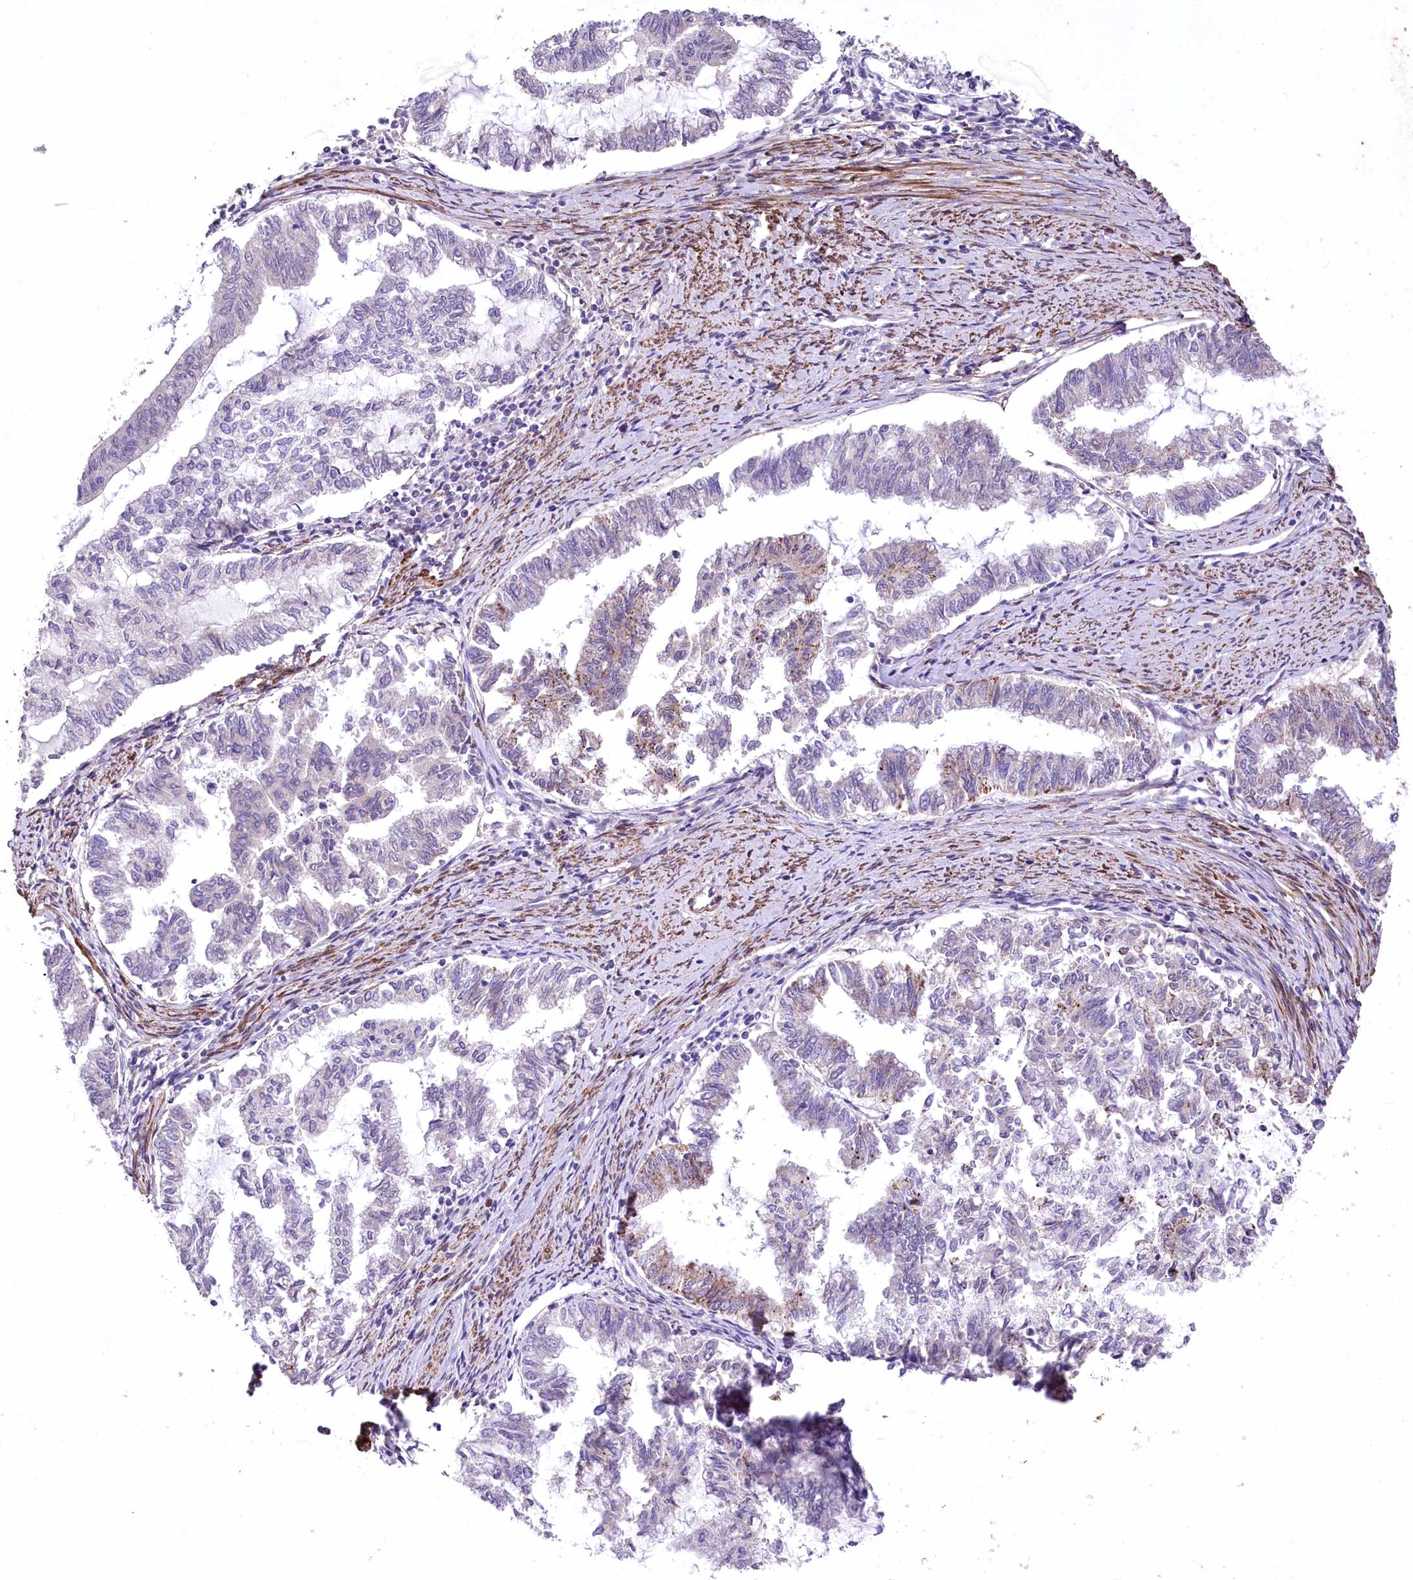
{"staining": {"intensity": "weak", "quantity": "<25%", "location": "cytoplasmic/membranous"}, "tissue": "endometrial cancer", "cell_type": "Tumor cells", "image_type": "cancer", "snomed": [{"axis": "morphology", "description": "Adenocarcinoma, NOS"}, {"axis": "topography", "description": "Endometrium"}], "caption": "Human endometrial cancer (adenocarcinoma) stained for a protein using immunohistochemistry displays no expression in tumor cells.", "gene": "RDH16", "patient": {"sex": "female", "age": 79}}